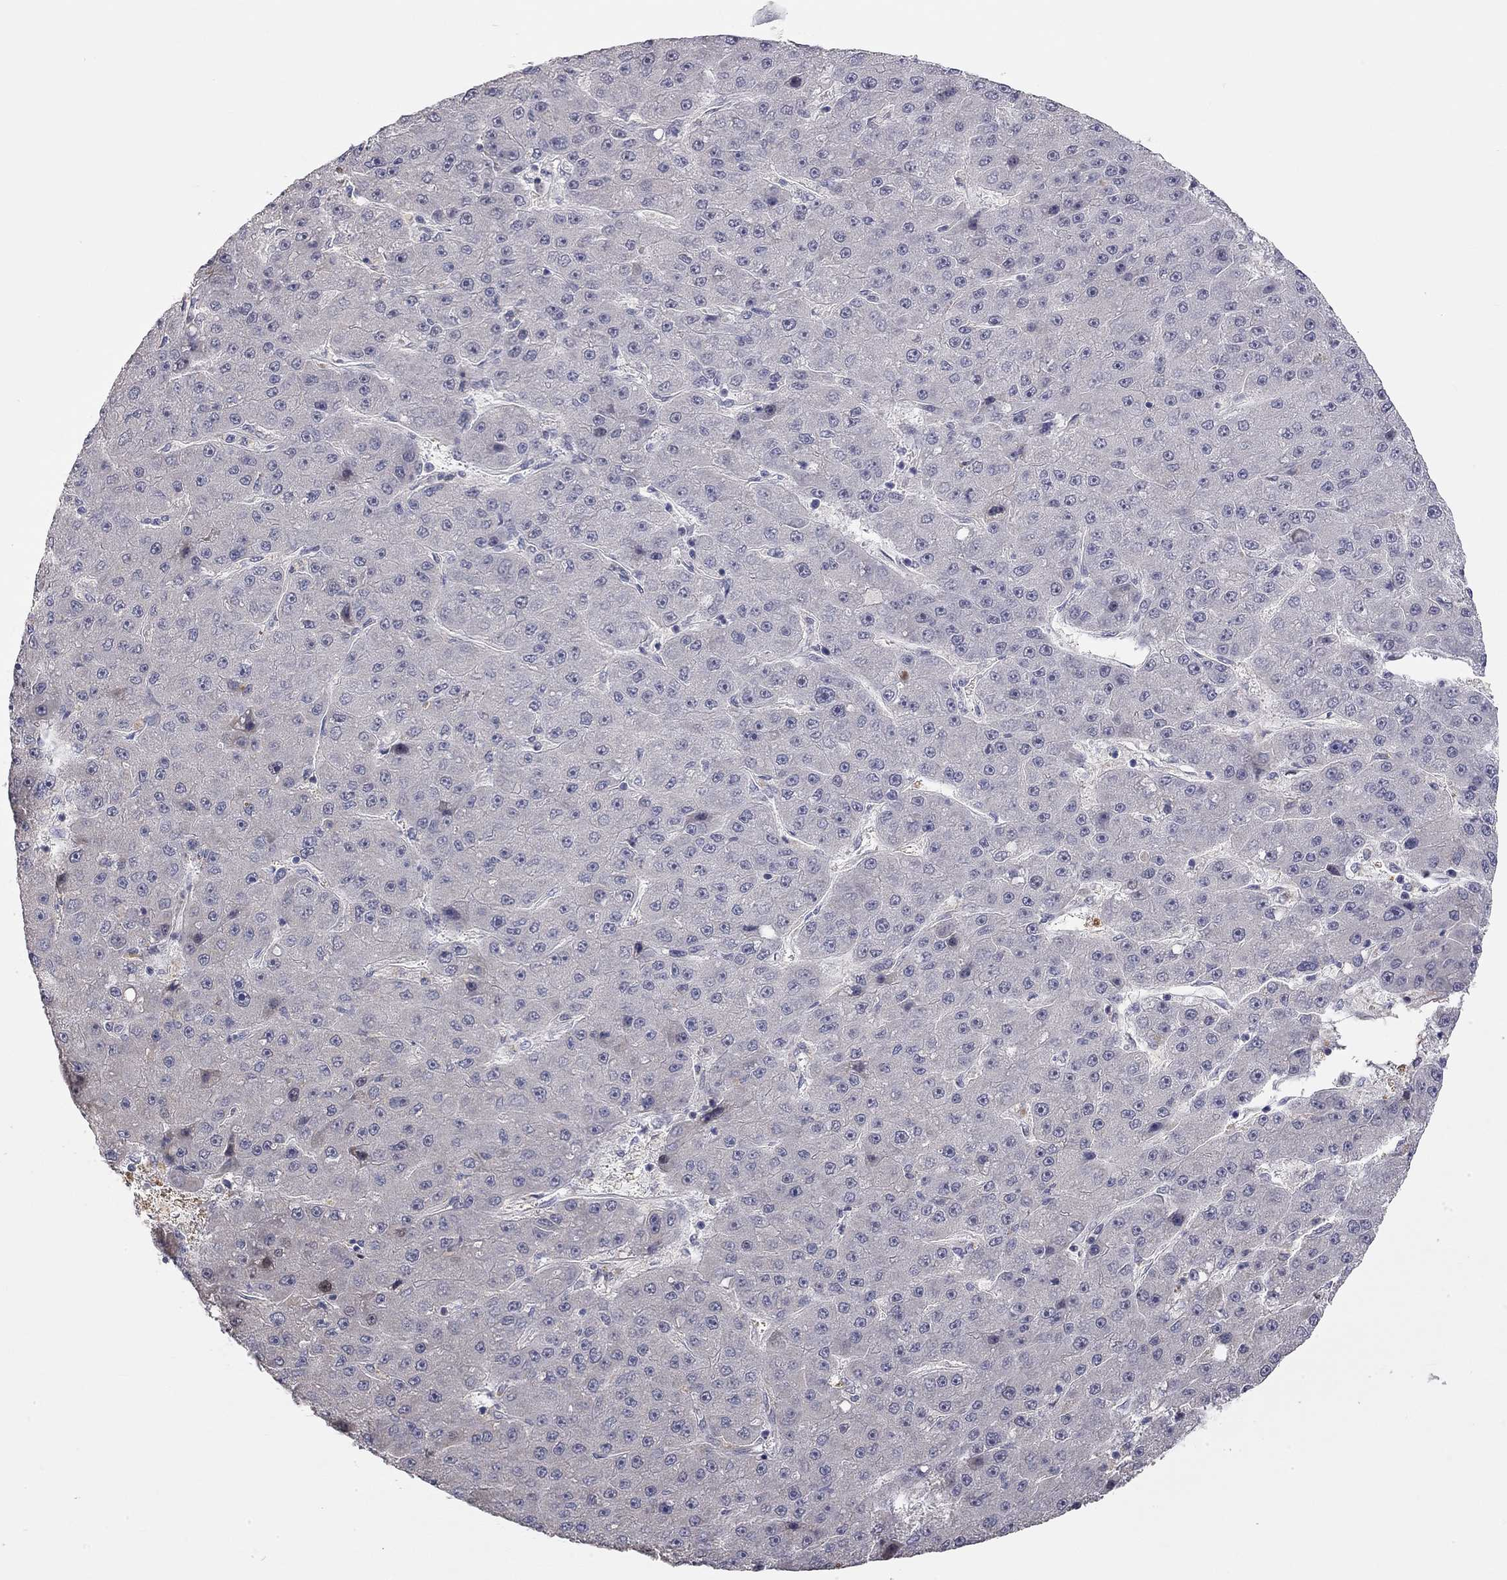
{"staining": {"intensity": "negative", "quantity": "none", "location": "none"}, "tissue": "liver cancer", "cell_type": "Tumor cells", "image_type": "cancer", "snomed": [{"axis": "morphology", "description": "Carcinoma, Hepatocellular, NOS"}, {"axis": "topography", "description": "Liver"}], "caption": "Tumor cells are negative for protein expression in human liver cancer. (DAB immunohistochemistry (IHC), high magnification).", "gene": "PAPSS2", "patient": {"sex": "male", "age": 67}}